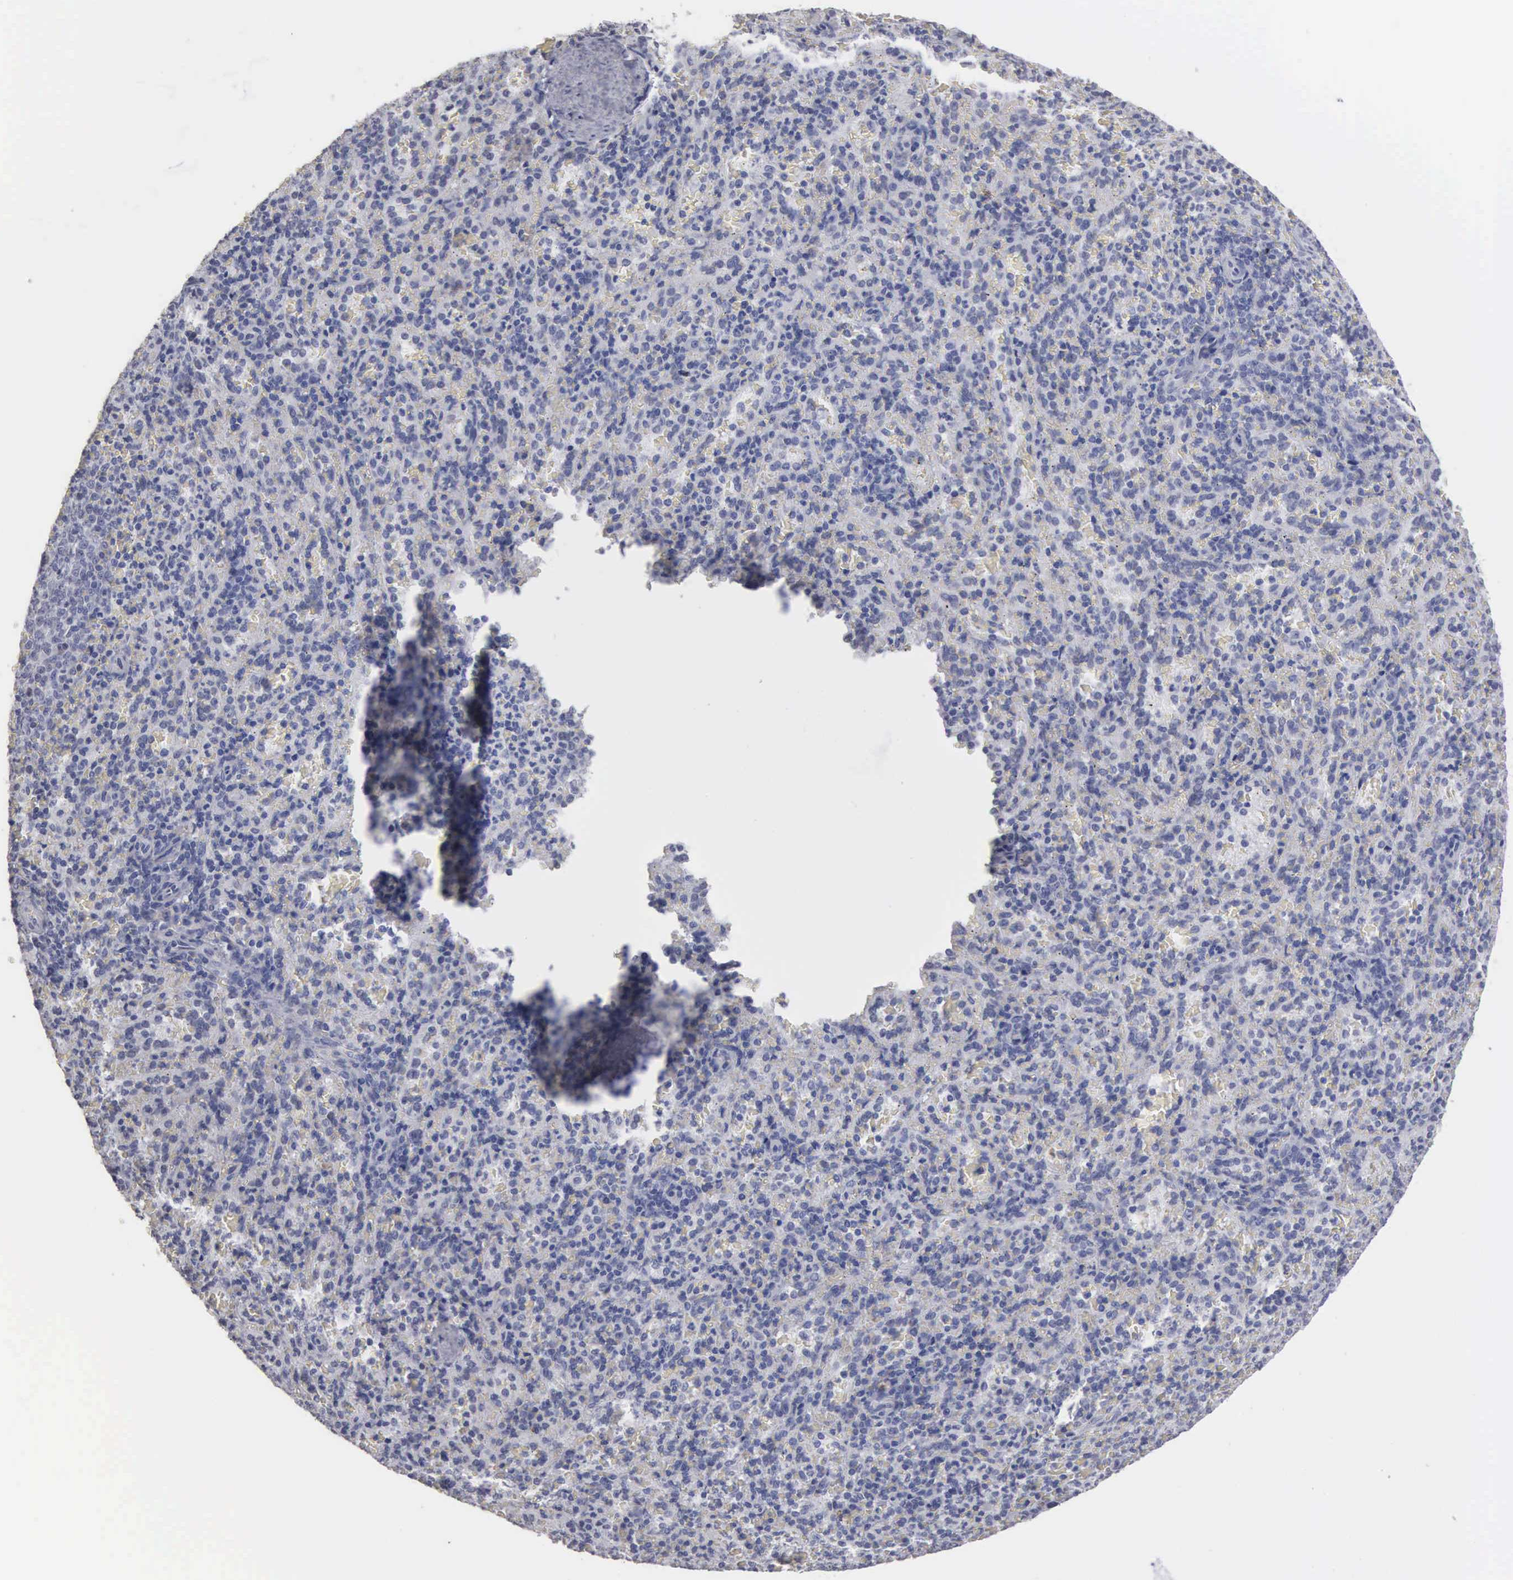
{"staining": {"intensity": "negative", "quantity": "none", "location": "none"}, "tissue": "spleen", "cell_type": "Cells in red pulp", "image_type": "normal", "snomed": [{"axis": "morphology", "description": "Normal tissue, NOS"}, {"axis": "topography", "description": "Spleen"}], "caption": "This image is of benign spleen stained with immunohistochemistry (IHC) to label a protein in brown with the nuclei are counter-stained blue. There is no positivity in cells in red pulp. (DAB IHC with hematoxylin counter stain).", "gene": "UPB1", "patient": {"sex": "female", "age": 21}}